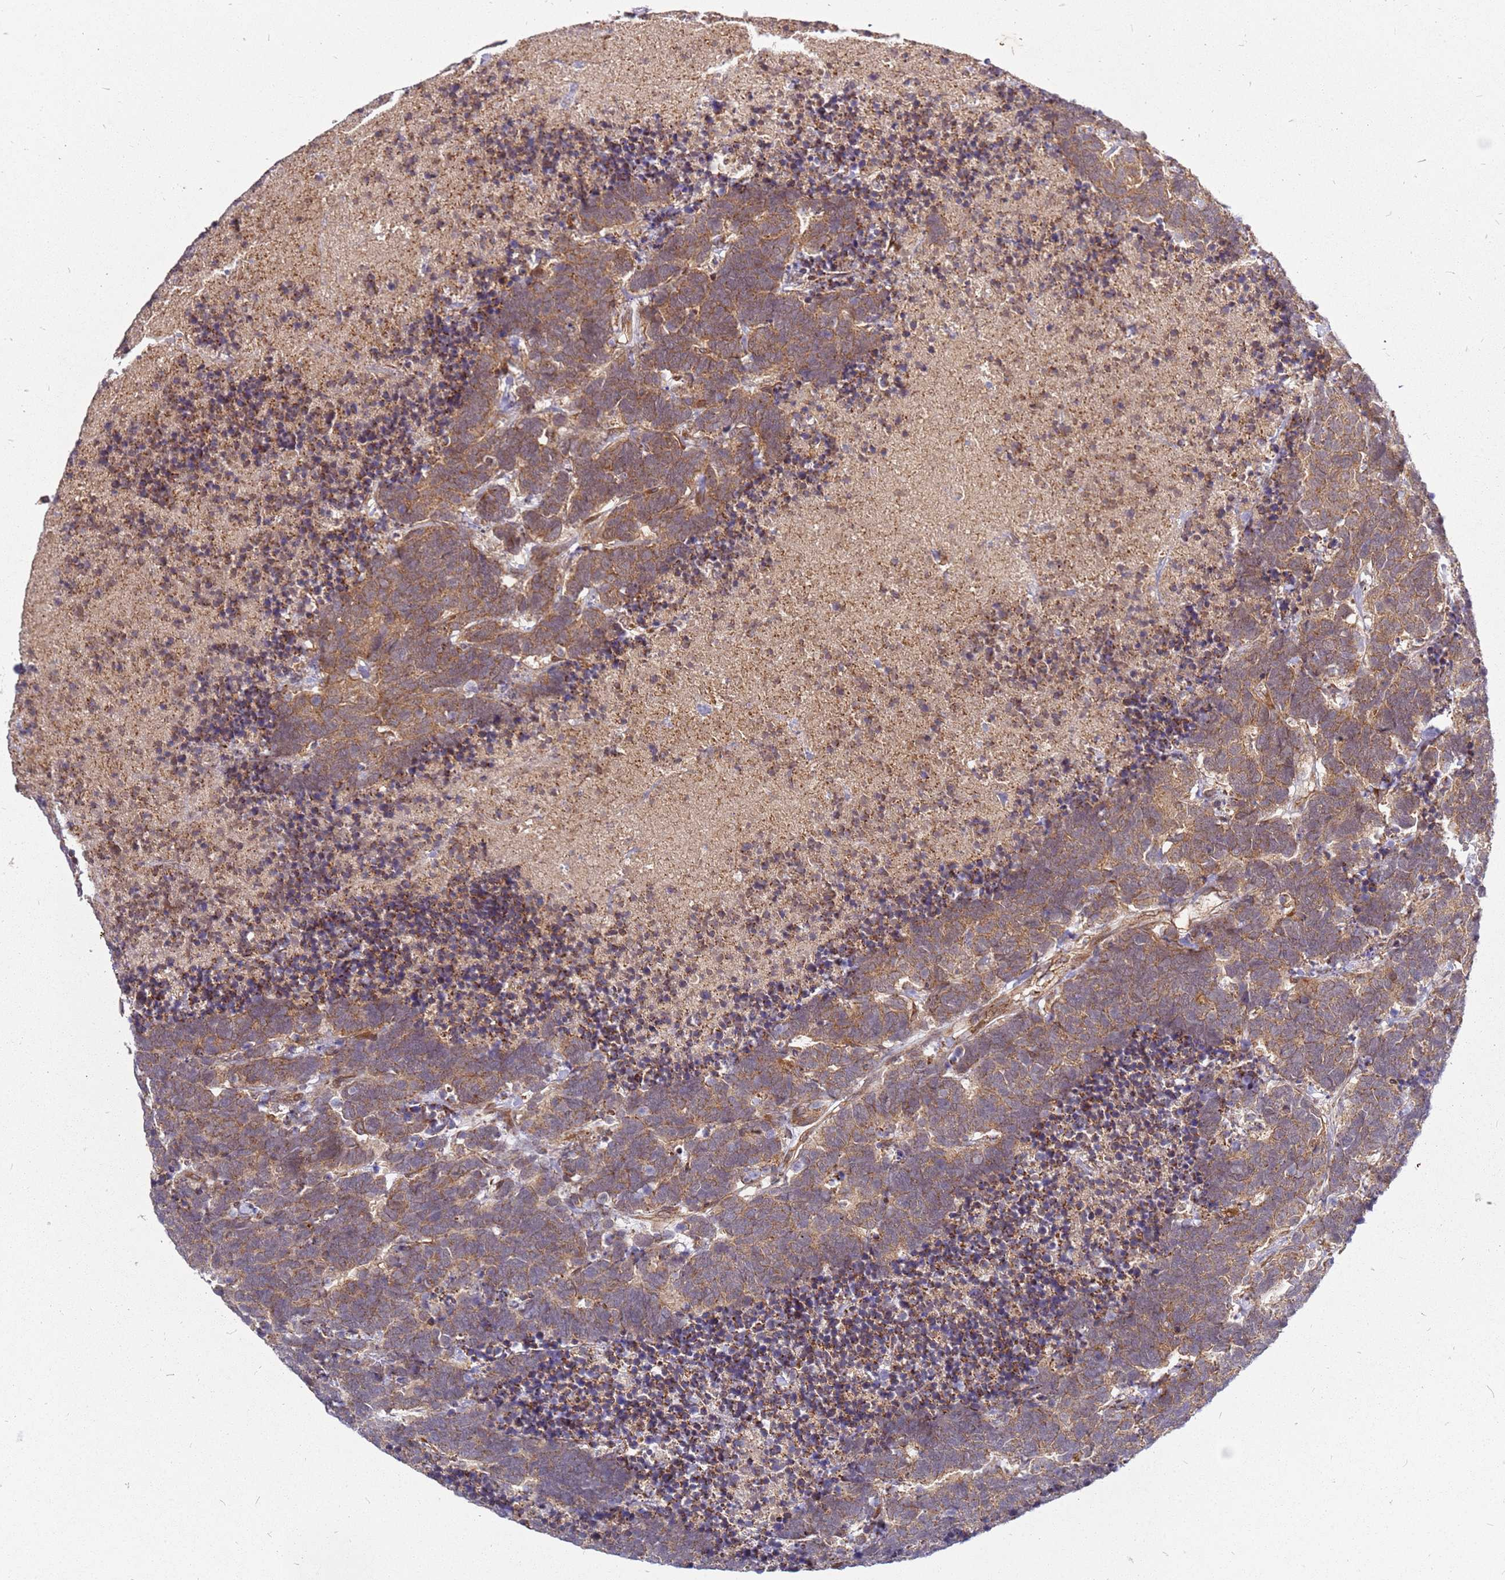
{"staining": {"intensity": "moderate", "quantity": ">75%", "location": "cytoplasmic/membranous"}, "tissue": "carcinoid", "cell_type": "Tumor cells", "image_type": "cancer", "snomed": [{"axis": "morphology", "description": "Carcinoma, NOS"}, {"axis": "morphology", "description": "Carcinoid, malignant, NOS"}, {"axis": "topography", "description": "Urinary bladder"}], "caption": "Protein staining of carcinoma tissue displays moderate cytoplasmic/membranous staining in approximately >75% of tumor cells.", "gene": "CCDC159", "patient": {"sex": "male", "age": 57}}